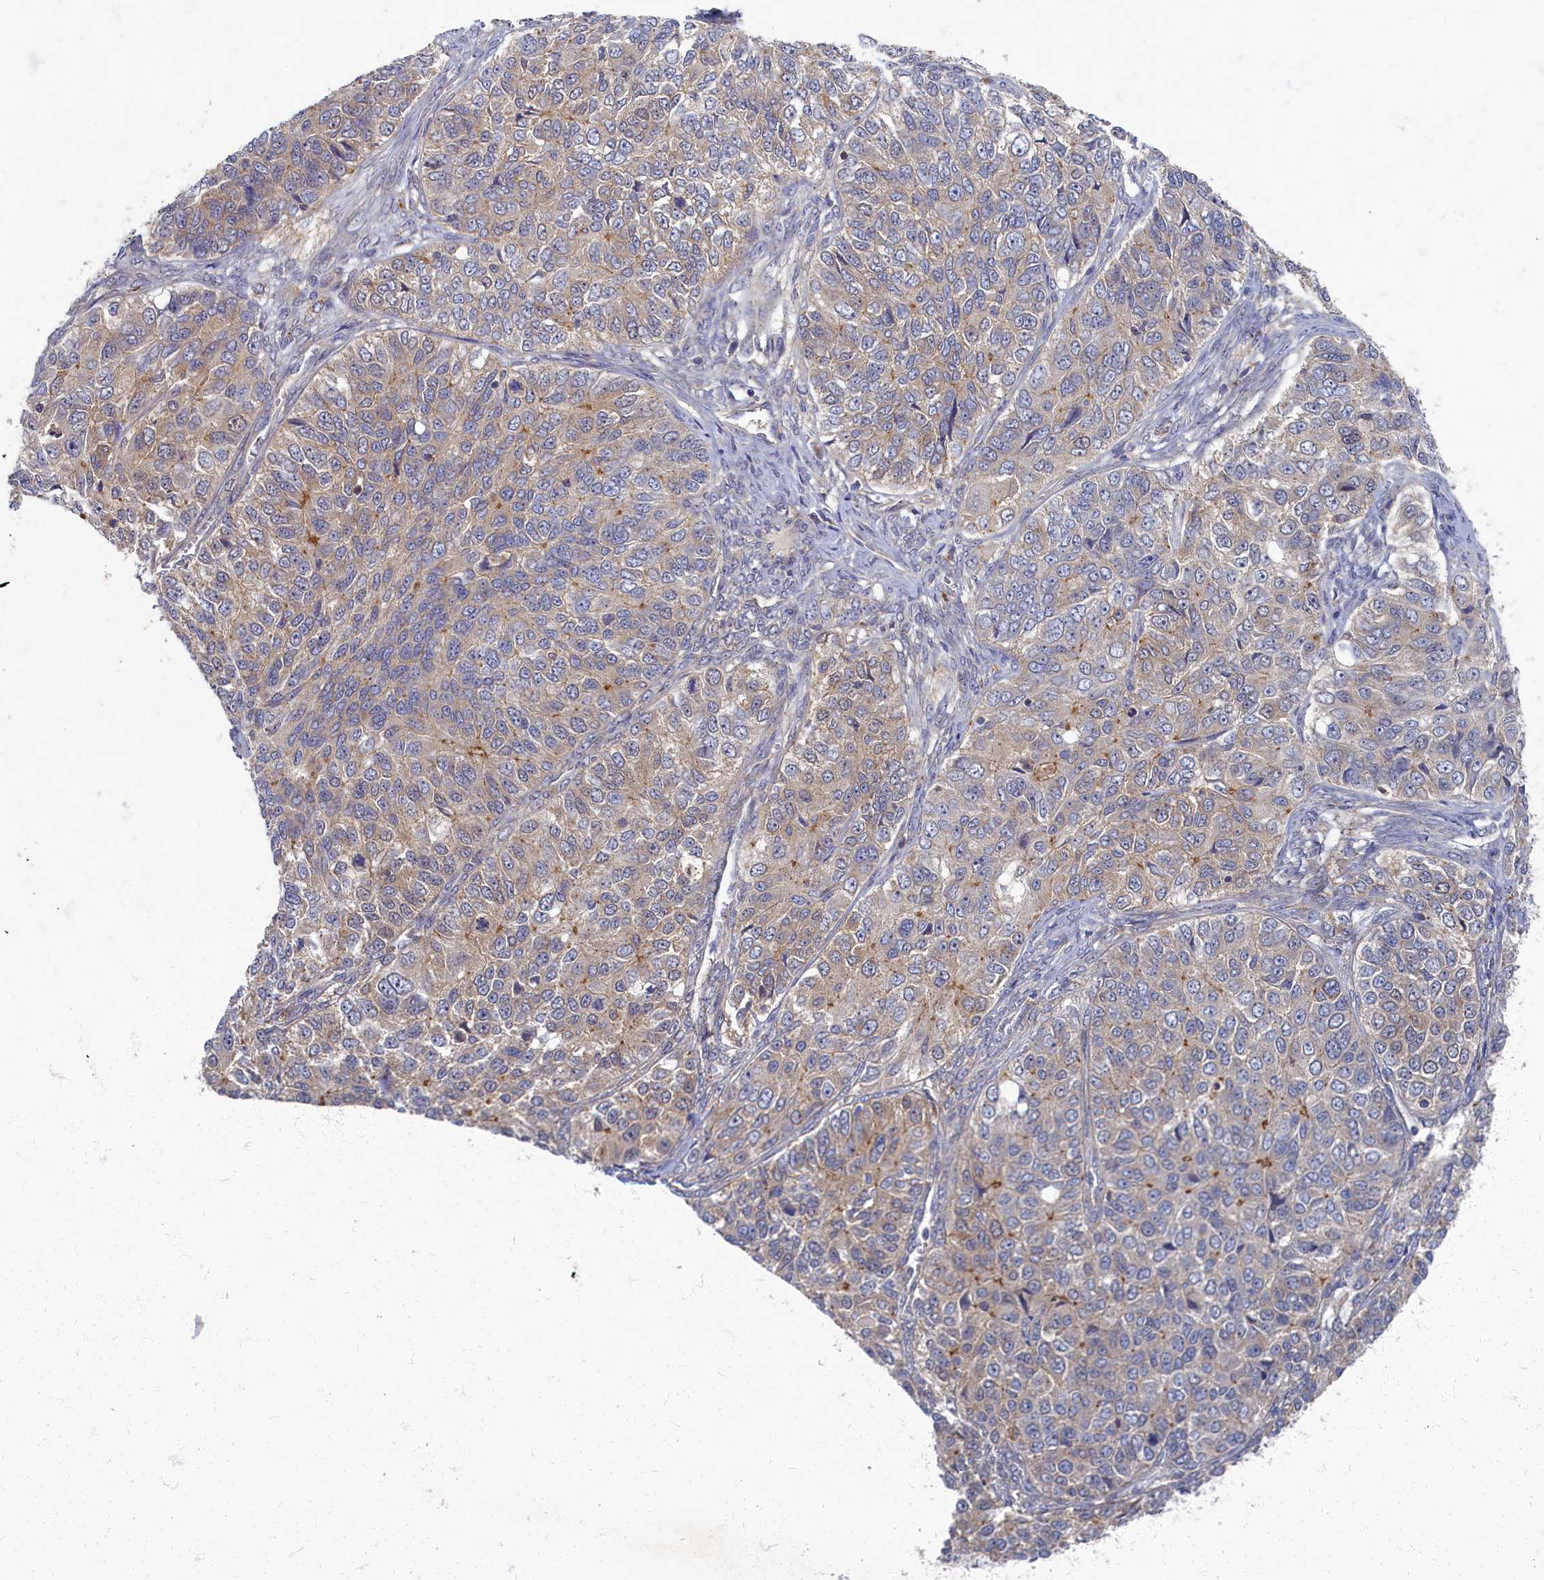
{"staining": {"intensity": "weak", "quantity": "25%-75%", "location": "cytoplasmic/membranous"}, "tissue": "ovarian cancer", "cell_type": "Tumor cells", "image_type": "cancer", "snomed": [{"axis": "morphology", "description": "Carcinoma, endometroid"}, {"axis": "topography", "description": "Ovary"}], "caption": "Immunohistochemistry photomicrograph of endometroid carcinoma (ovarian) stained for a protein (brown), which demonstrates low levels of weak cytoplasmic/membranous positivity in about 25%-75% of tumor cells.", "gene": "PSMG2", "patient": {"sex": "female", "age": 51}}